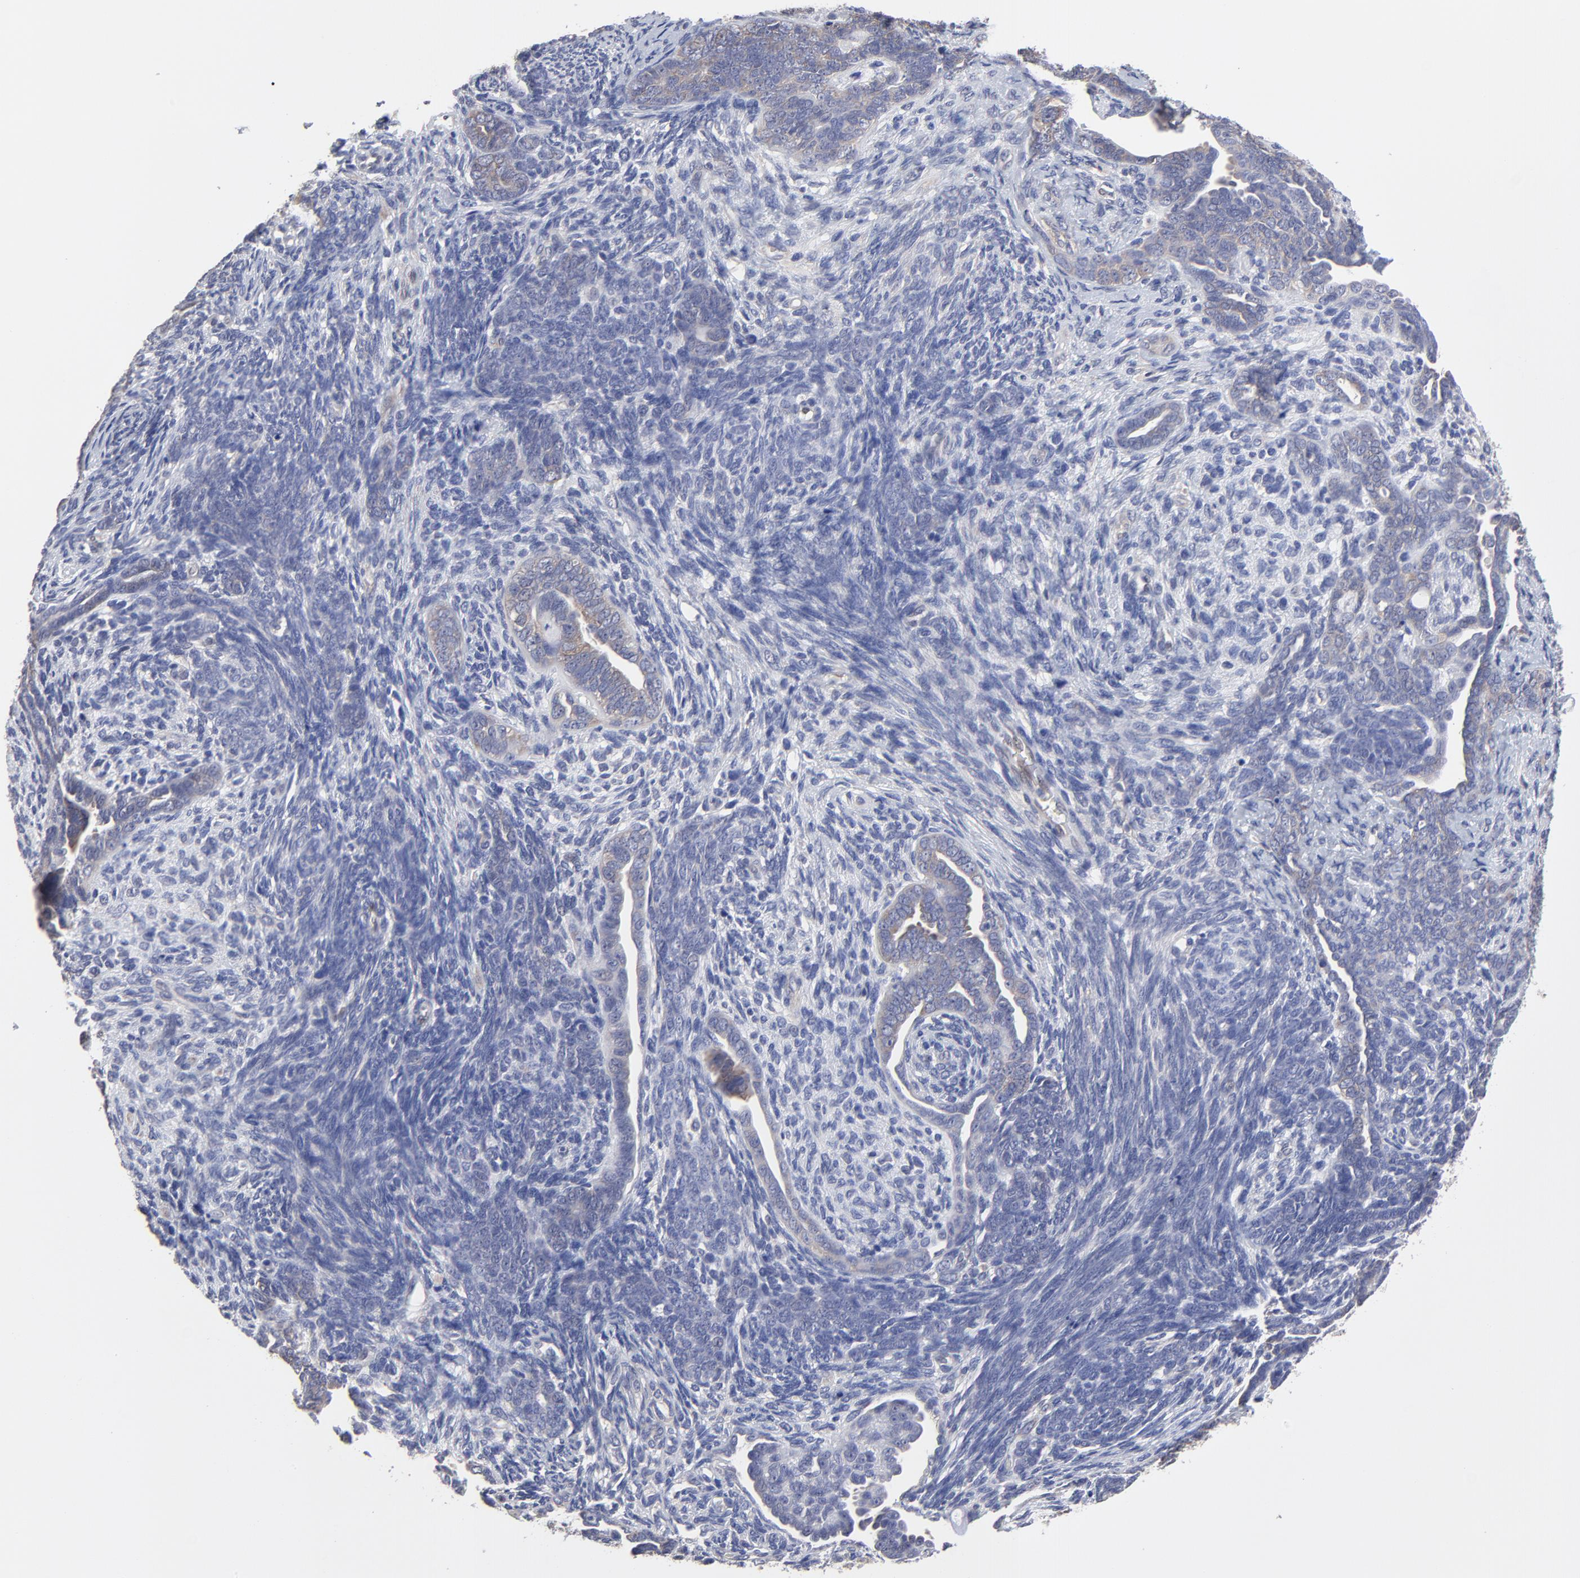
{"staining": {"intensity": "weak", "quantity": "<25%", "location": "cytoplasmic/membranous"}, "tissue": "endometrial cancer", "cell_type": "Tumor cells", "image_type": "cancer", "snomed": [{"axis": "morphology", "description": "Neoplasm, malignant, NOS"}, {"axis": "topography", "description": "Endometrium"}], "caption": "IHC histopathology image of endometrial neoplasm (malignant) stained for a protein (brown), which reveals no staining in tumor cells.", "gene": "CCT2", "patient": {"sex": "female", "age": 74}}